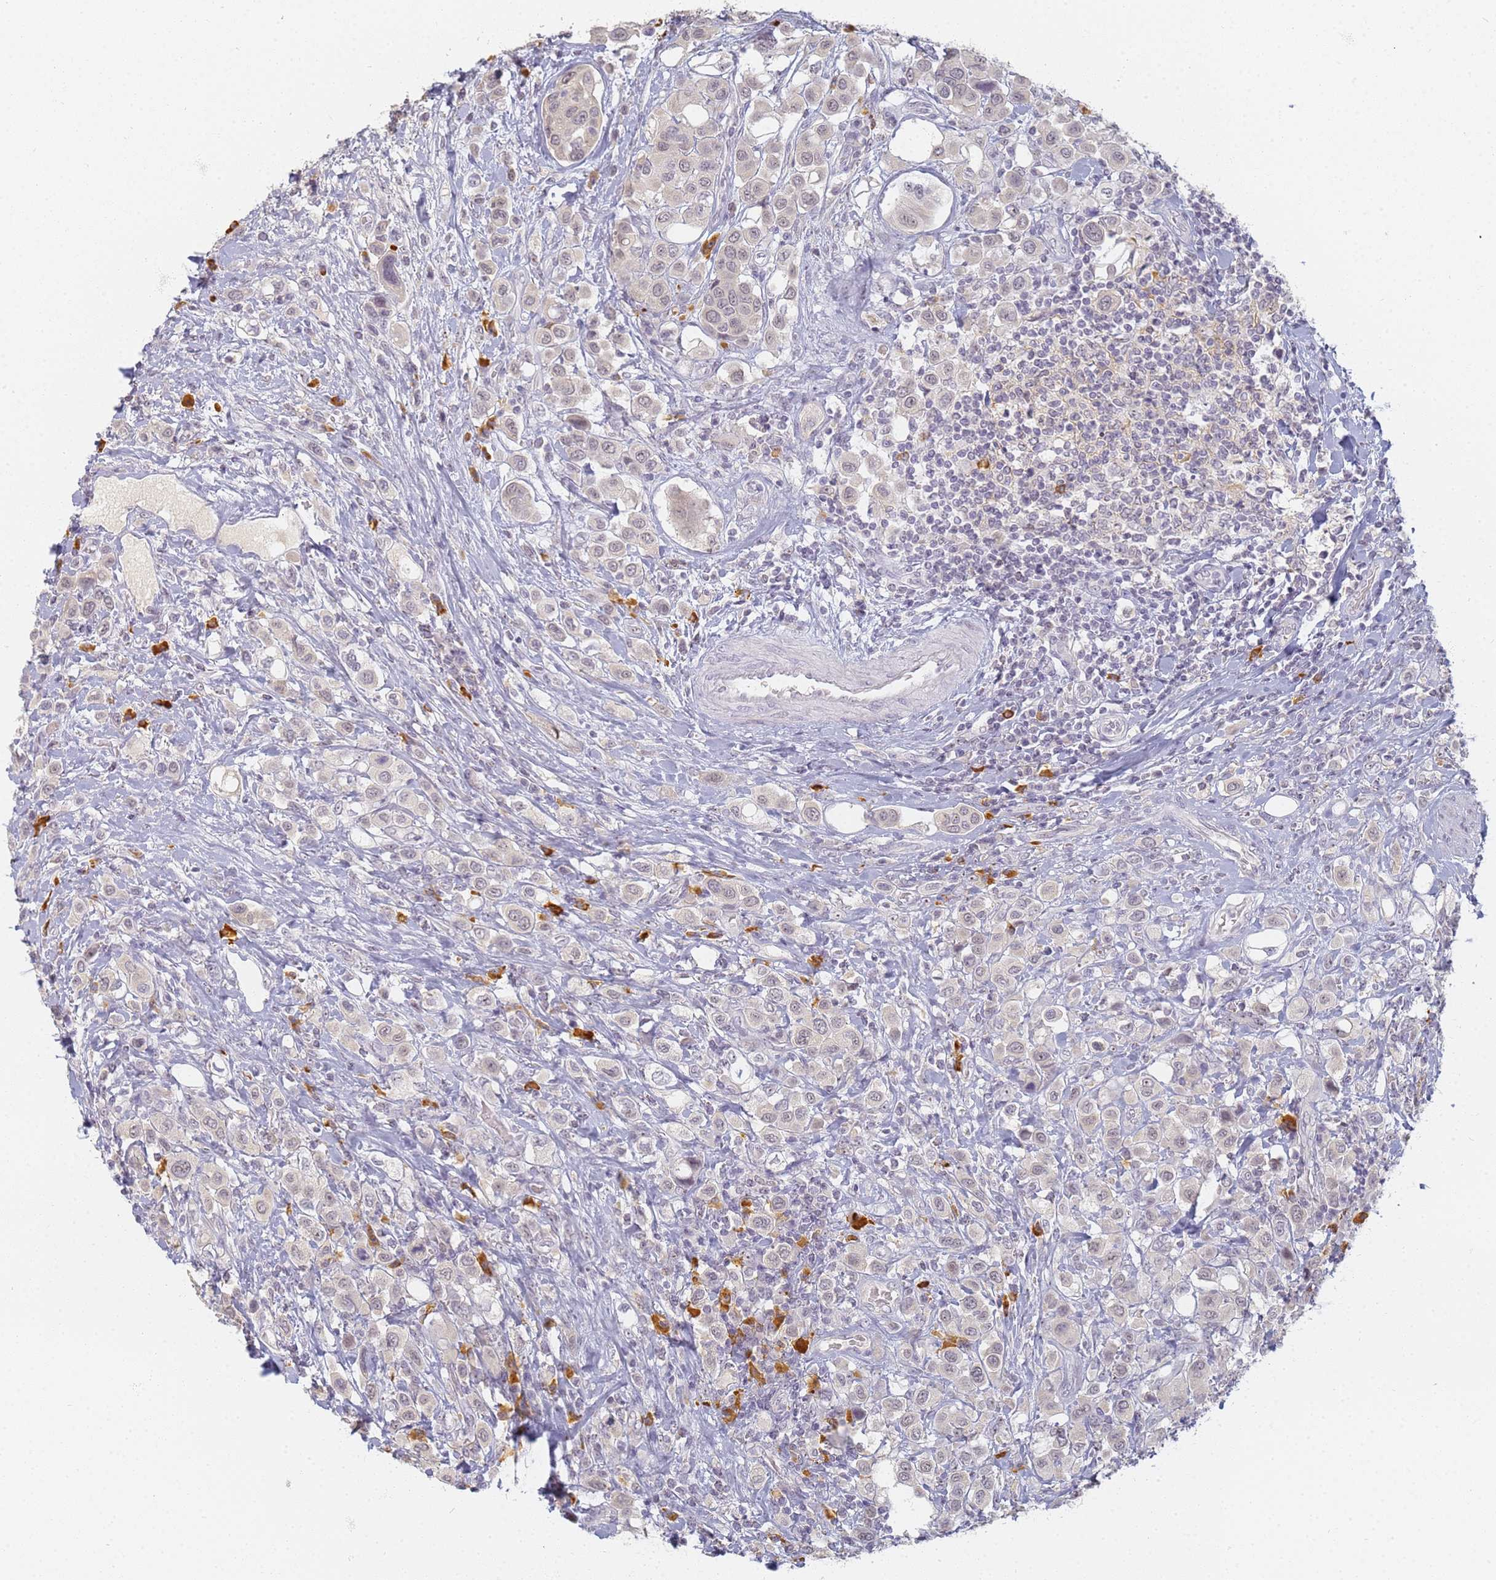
{"staining": {"intensity": "weak", "quantity": "<25%", "location": "nuclear"}, "tissue": "urothelial cancer", "cell_type": "Tumor cells", "image_type": "cancer", "snomed": [{"axis": "morphology", "description": "Urothelial carcinoma, High grade"}, {"axis": "topography", "description": "Urinary bladder"}], "caption": "Immunohistochemistry (IHC) of human urothelial cancer shows no staining in tumor cells.", "gene": "SLC38A9", "patient": {"sex": "male", "age": 50}}